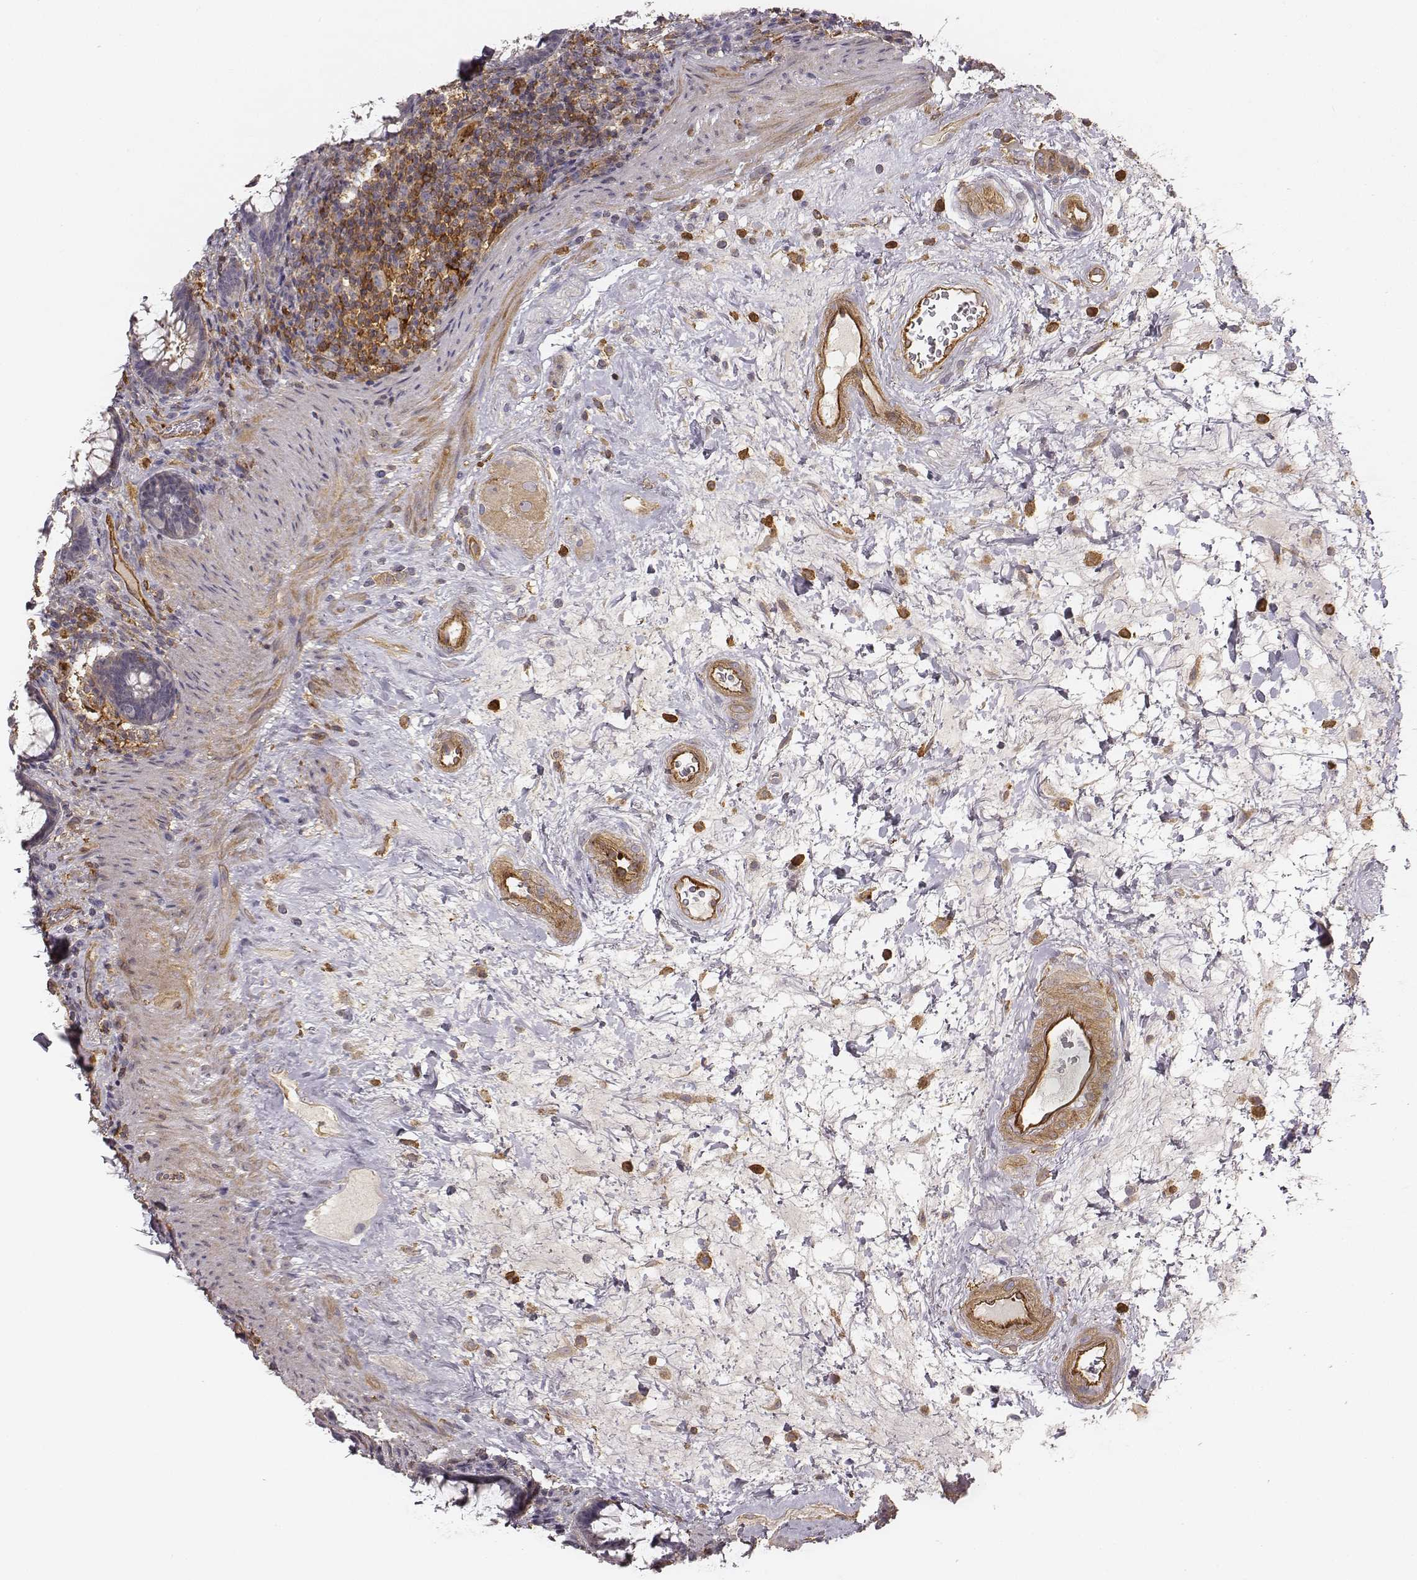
{"staining": {"intensity": "negative", "quantity": "none", "location": "none"}, "tissue": "rectum", "cell_type": "Glandular cells", "image_type": "normal", "snomed": [{"axis": "morphology", "description": "Normal tissue, NOS"}, {"axis": "topography", "description": "Rectum"}], "caption": "Glandular cells show no significant protein expression in unremarkable rectum. (Stains: DAB (3,3'-diaminobenzidine) immunohistochemistry (IHC) with hematoxylin counter stain, Microscopy: brightfield microscopy at high magnification).", "gene": "ZYX", "patient": {"sex": "male", "age": 72}}